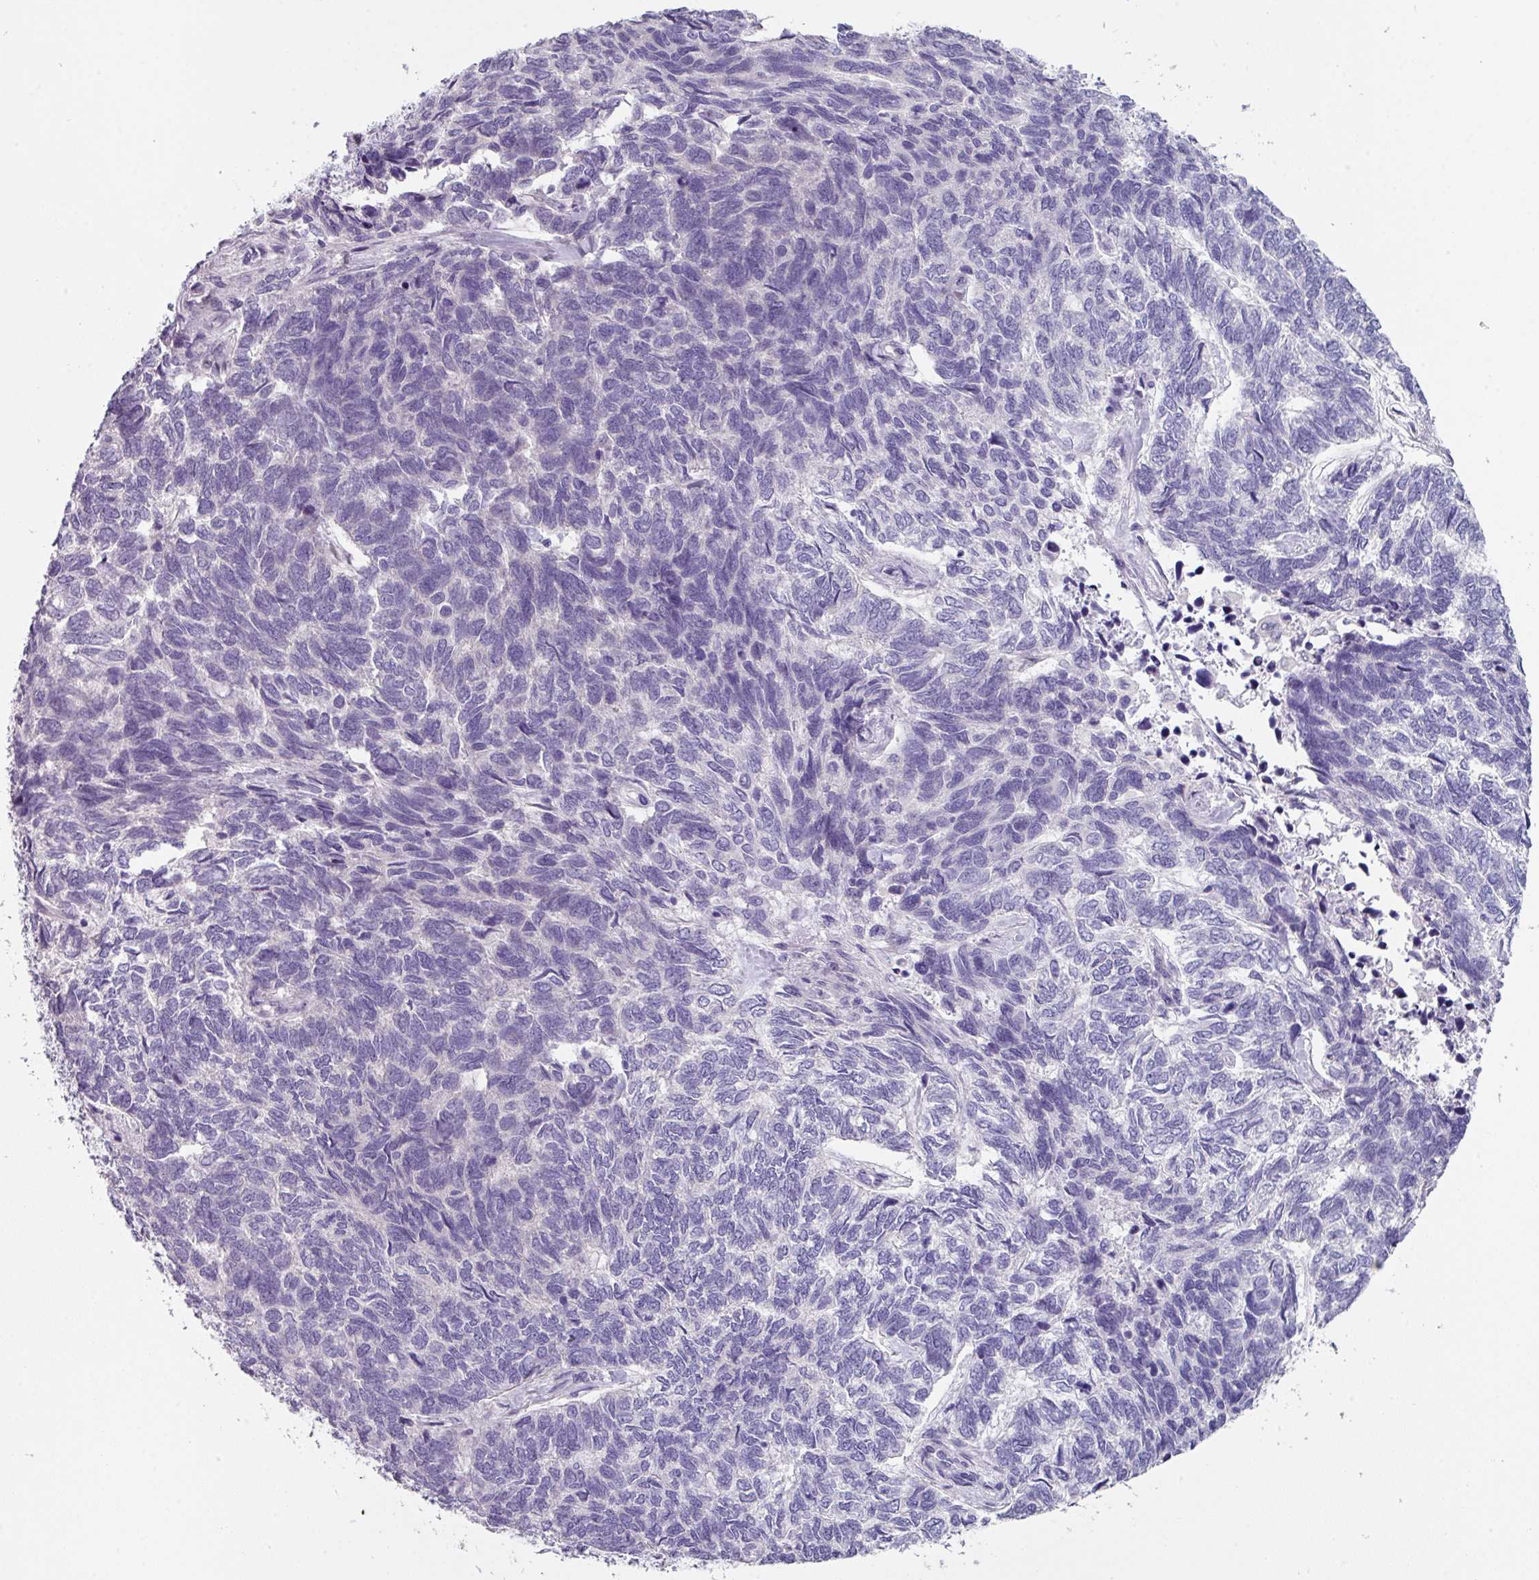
{"staining": {"intensity": "negative", "quantity": "none", "location": "none"}, "tissue": "skin cancer", "cell_type": "Tumor cells", "image_type": "cancer", "snomed": [{"axis": "morphology", "description": "Basal cell carcinoma"}, {"axis": "topography", "description": "Skin"}], "caption": "The image displays no significant expression in tumor cells of skin cancer (basal cell carcinoma).", "gene": "DEFB115", "patient": {"sex": "female", "age": 65}}